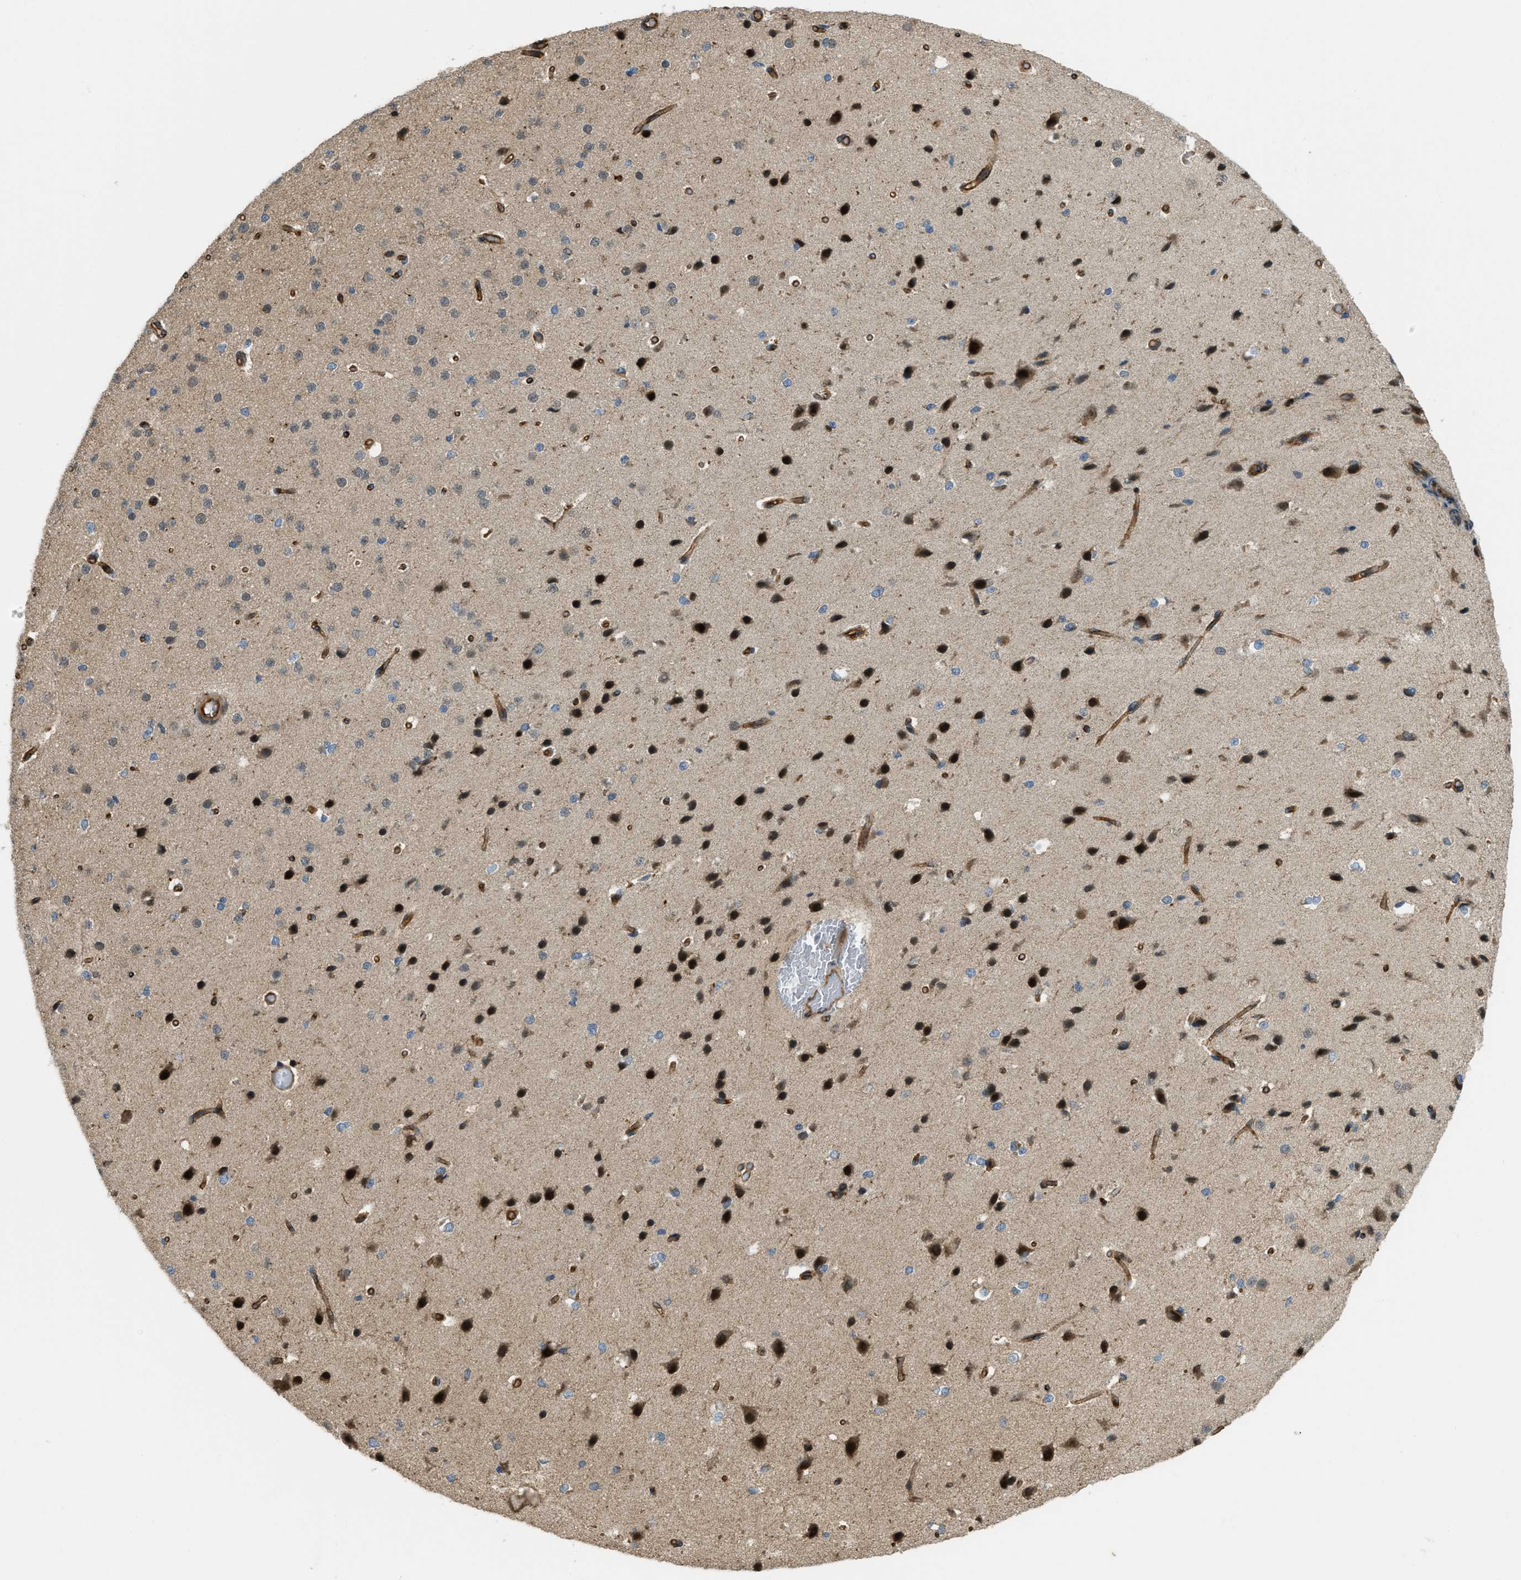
{"staining": {"intensity": "moderate", "quantity": ">75%", "location": "cytoplasmic/membranous"}, "tissue": "cerebral cortex", "cell_type": "Endothelial cells", "image_type": "normal", "snomed": [{"axis": "morphology", "description": "Normal tissue, NOS"}, {"axis": "morphology", "description": "Developmental malformation"}, {"axis": "topography", "description": "Cerebral cortex"}], "caption": "Cerebral cortex stained with DAB immunohistochemistry shows medium levels of moderate cytoplasmic/membranous positivity in about >75% of endothelial cells.", "gene": "BAG4", "patient": {"sex": "female", "age": 30}}